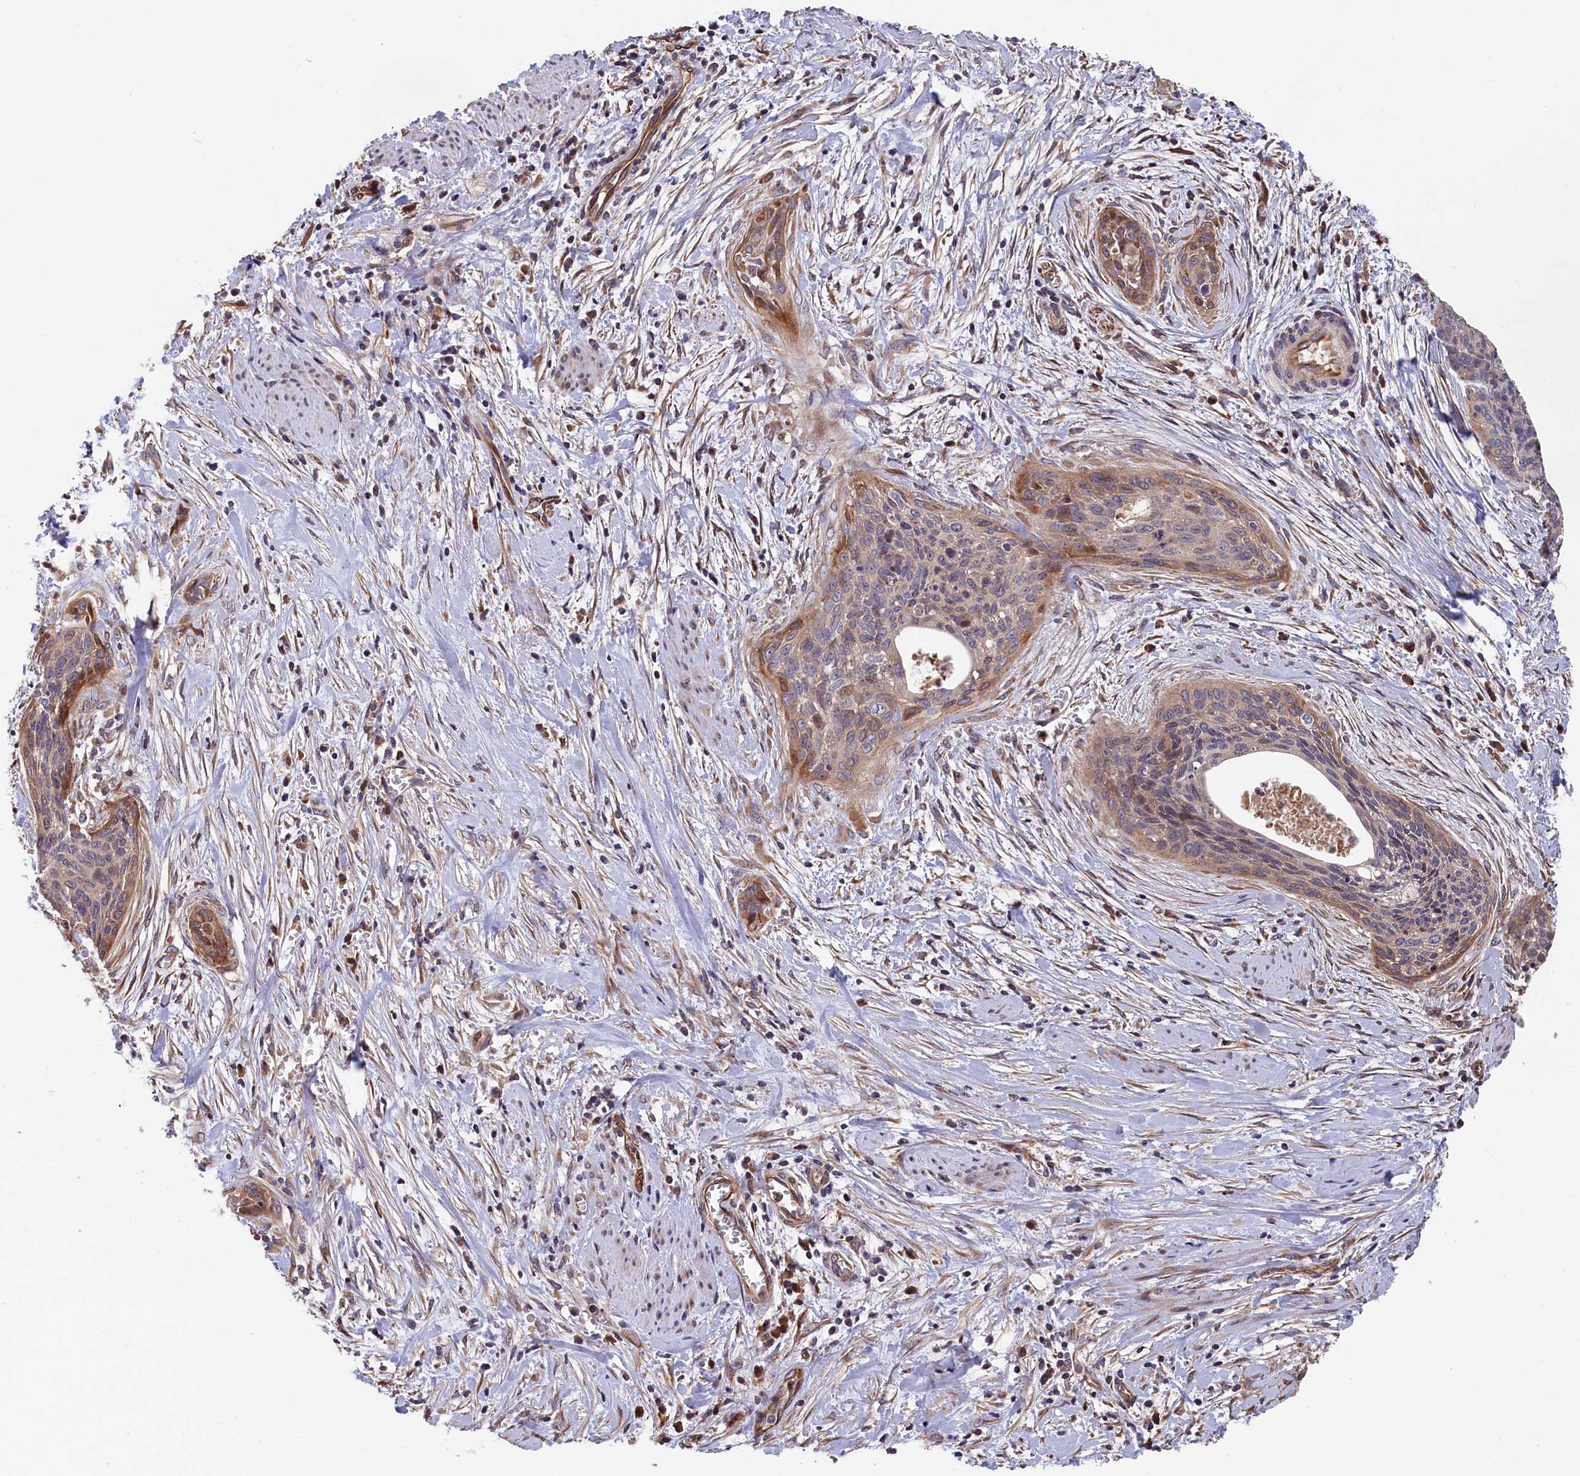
{"staining": {"intensity": "moderate", "quantity": "<25%", "location": "cytoplasmic/membranous"}, "tissue": "cervical cancer", "cell_type": "Tumor cells", "image_type": "cancer", "snomed": [{"axis": "morphology", "description": "Squamous cell carcinoma, NOS"}, {"axis": "topography", "description": "Cervix"}], "caption": "Tumor cells show moderate cytoplasmic/membranous positivity in approximately <25% of cells in cervical cancer. (DAB IHC with brightfield microscopy, high magnification).", "gene": "GREB1L", "patient": {"sex": "female", "age": 55}}